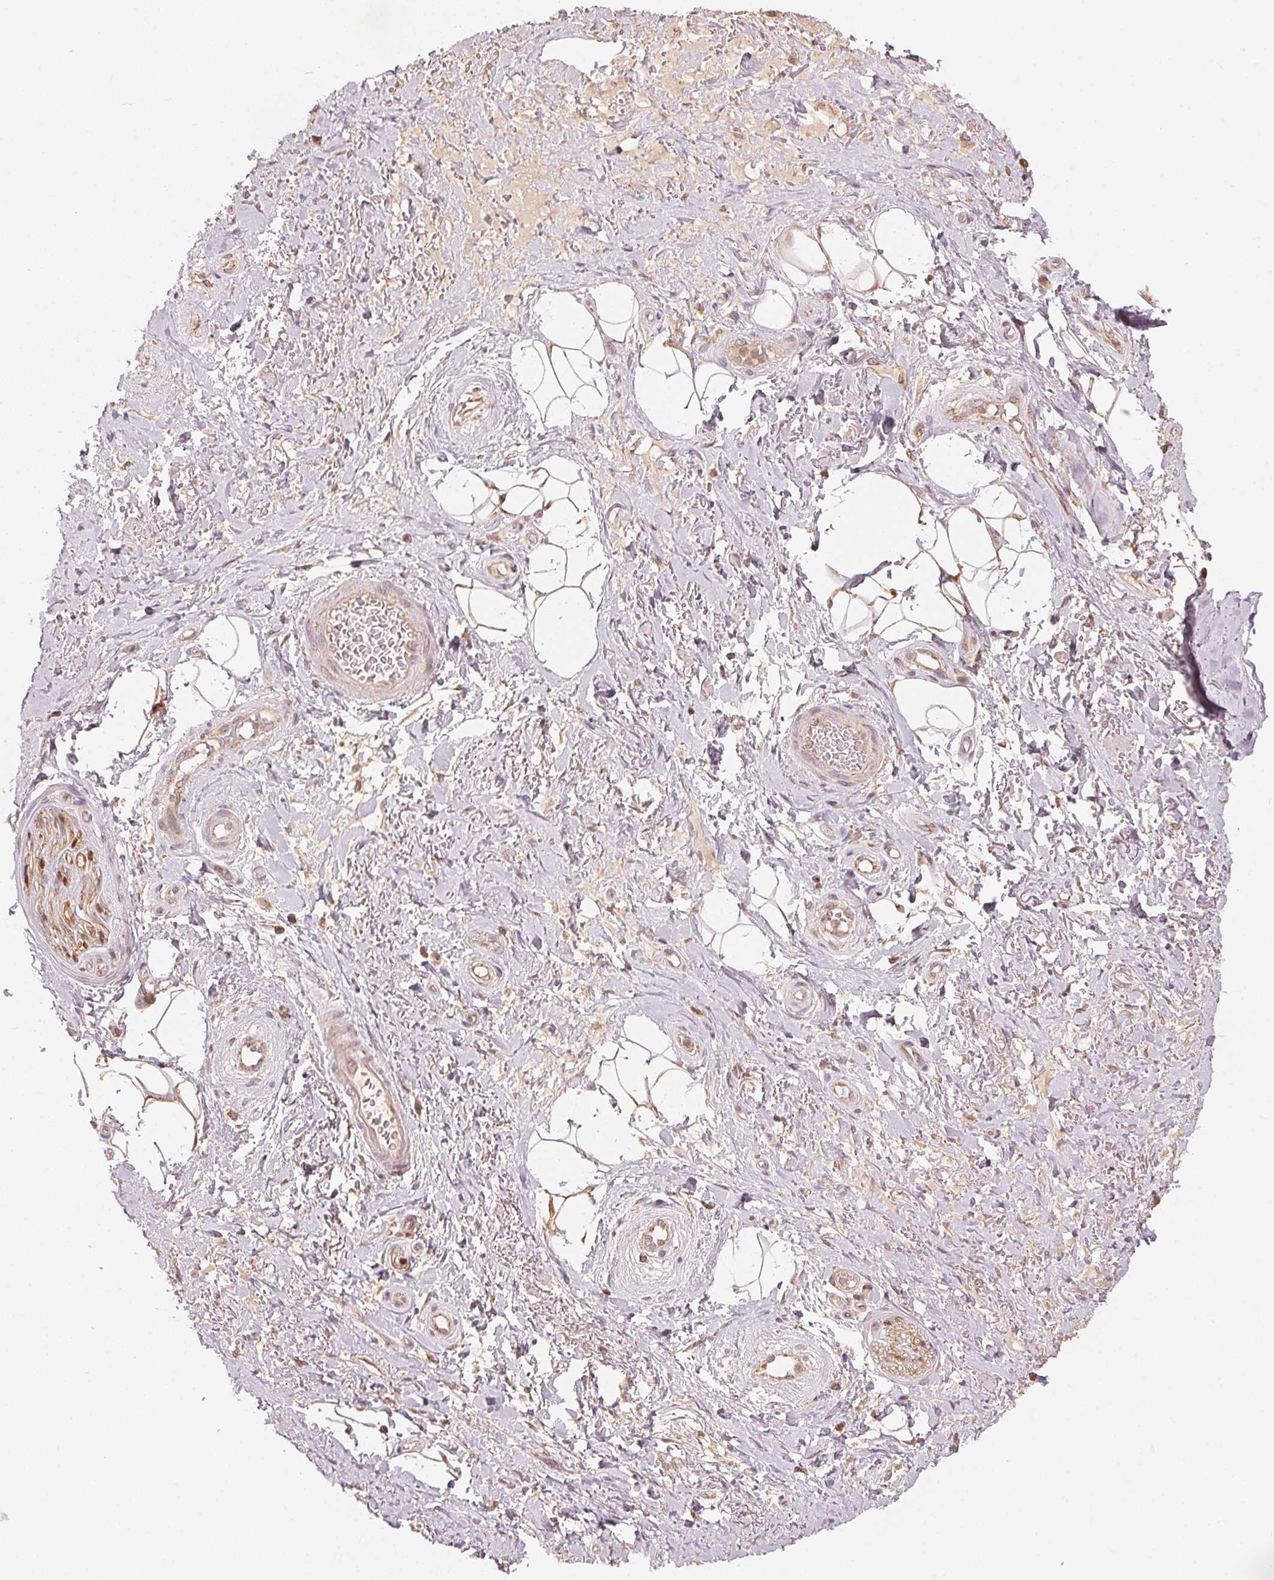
{"staining": {"intensity": "moderate", "quantity": "25%-75%", "location": "cytoplasmic/membranous"}, "tissue": "adipose tissue", "cell_type": "Adipocytes", "image_type": "normal", "snomed": [{"axis": "morphology", "description": "Normal tissue, NOS"}, {"axis": "topography", "description": "Anal"}, {"axis": "topography", "description": "Peripheral nerve tissue"}], "caption": "Adipose tissue stained with DAB immunohistochemistry demonstrates medium levels of moderate cytoplasmic/membranous staining in approximately 25%-75% of adipocytes.", "gene": "ARHGAP6", "patient": {"sex": "male", "age": 53}}